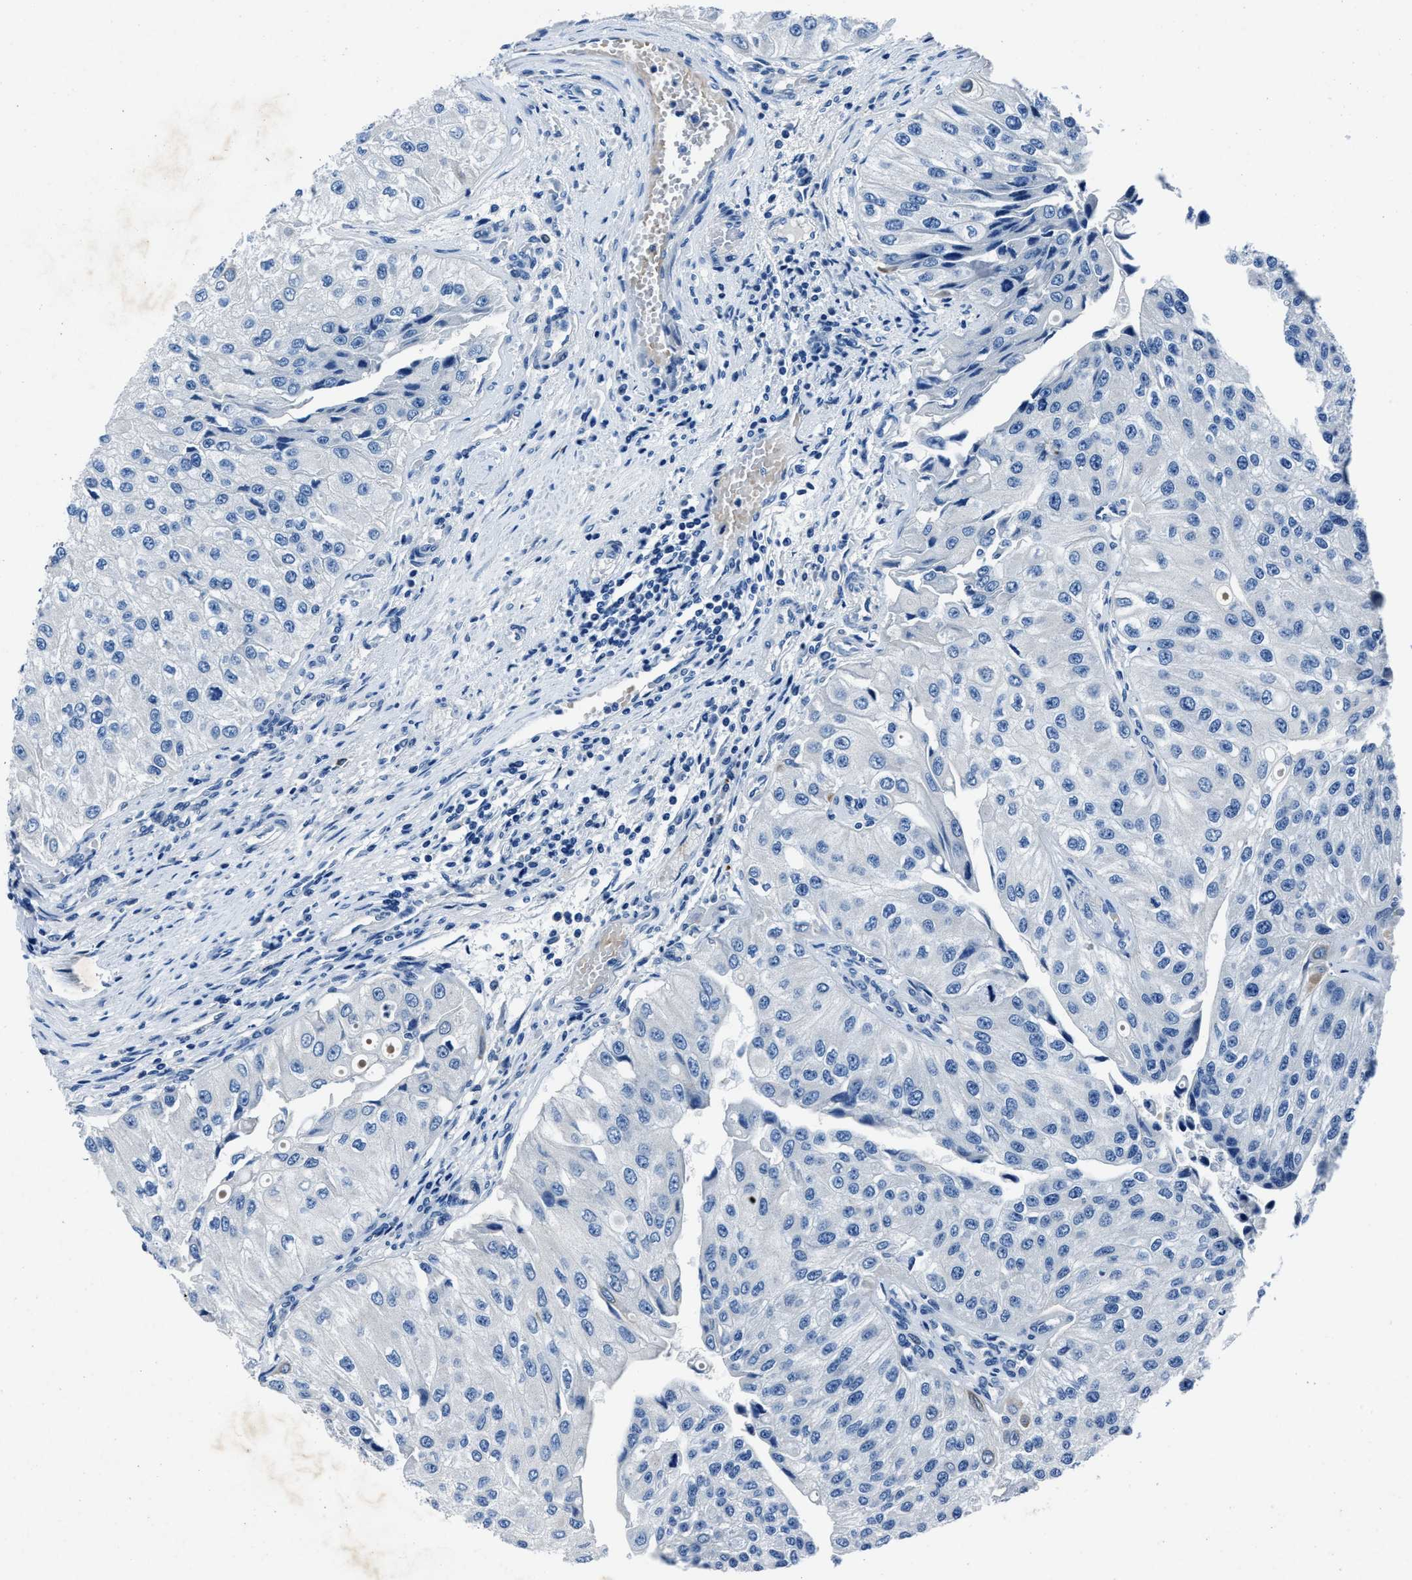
{"staining": {"intensity": "negative", "quantity": "none", "location": "none"}, "tissue": "urothelial cancer", "cell_type": "Tumor cells", "image_type": "cancer", "snomed": [{"axis": "morphology", "description": "Urothelial carcinoma, High grade"}, {"axis": "topography", "description": "Kidney"}, {"axis": "topography", "description": "Urinary bladder"}], "caption": "Immunohistochemistry (IHC) image of neoplastic tissue: urothelial carcinoma (high-grade) stained with DAB (3,3'-diaminobenzidine) displays no significant protein staining in tumor cells. (IHC, brightfield microscopy, high magnification).", "gene": "NACAD", "patient": {"sex": "male", "age": 77}}